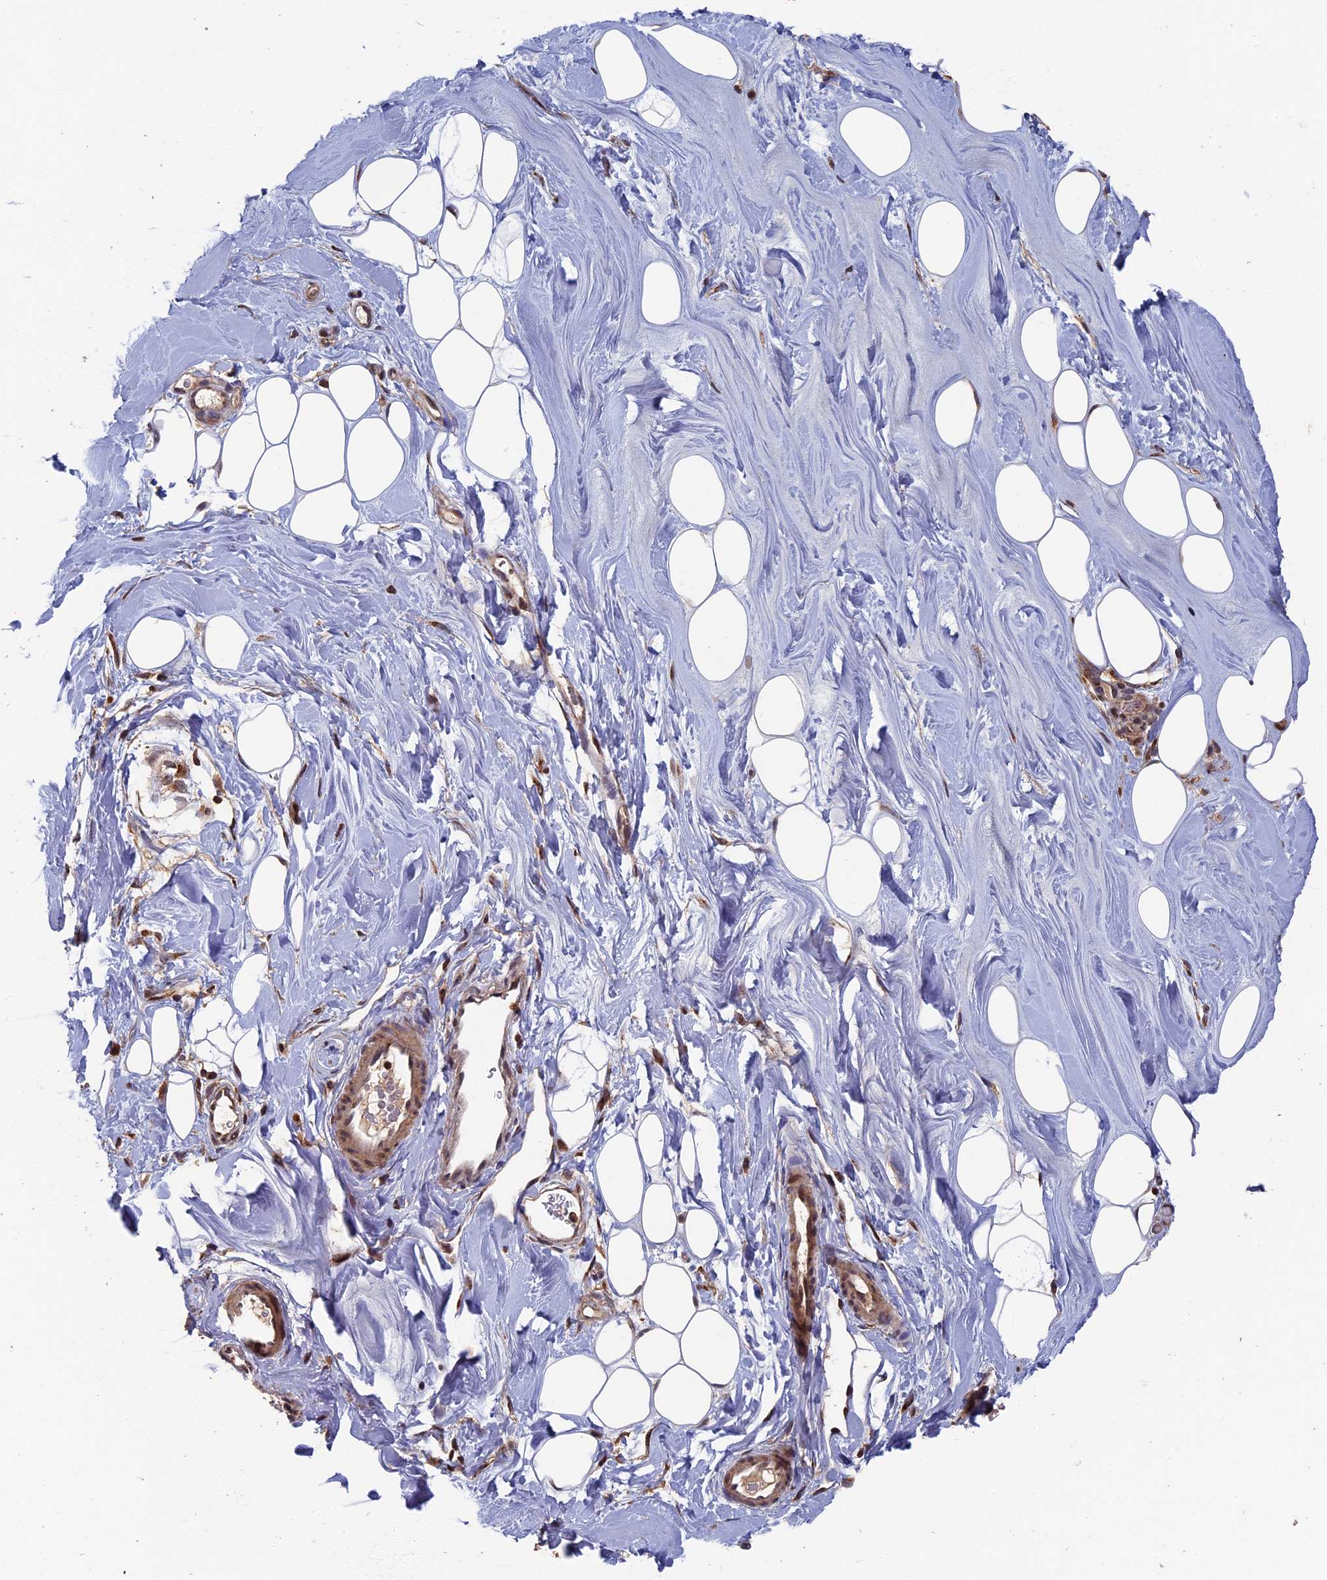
{"staining": {"intensity": "moderate", "quantity": ">75%", "location": "nuclear"}, "tissue": "adipose tissue", "cell_type": "Adipocytes", "image_type": "normal", "snomed": [{"axis": "morphology", "description": "Normal tissue, NOS"}, {"axis": "topography", "description": "Breast"}], "caption": "Immunohistochemistry of unremarkable human adipose tissue demonstrates medium levels of moderate nuclear expression in about >75% of adipocytes.", "gene": "RASGRF1", "patient": {"sex": "female", "age": 26}}